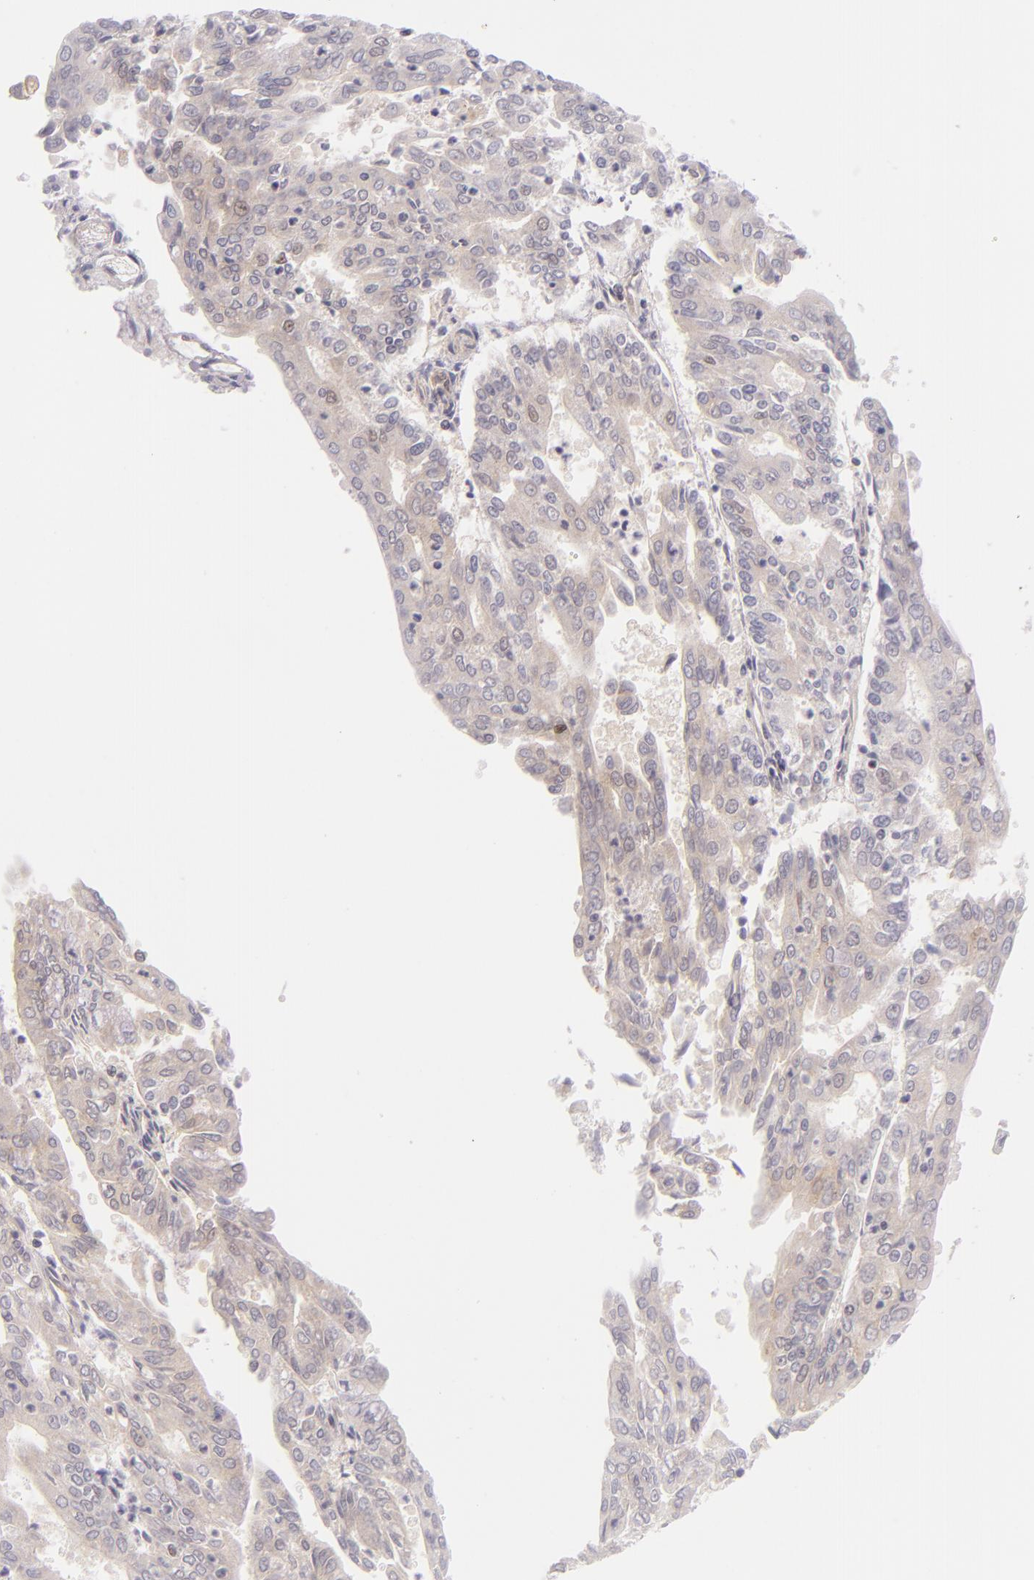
{"staining": {"intensity": "negative", "quantity": "none", "location": "none"}, "tissue": "endometrial cancer", "cell_type": "Tumor cells", "image_type": "cancer", "snomed": [{"axis": "morphology", "description": "Adenocarcinoma, NOS"}, {"axis": "topography", "description": "Endometrium"}], "caption": "DAB immunohistochemical staining of endometrial cancer reveals no significant staining in tumor cells.", "gene": "BCL3", "patient": {"sex": "female", "age": 79}}